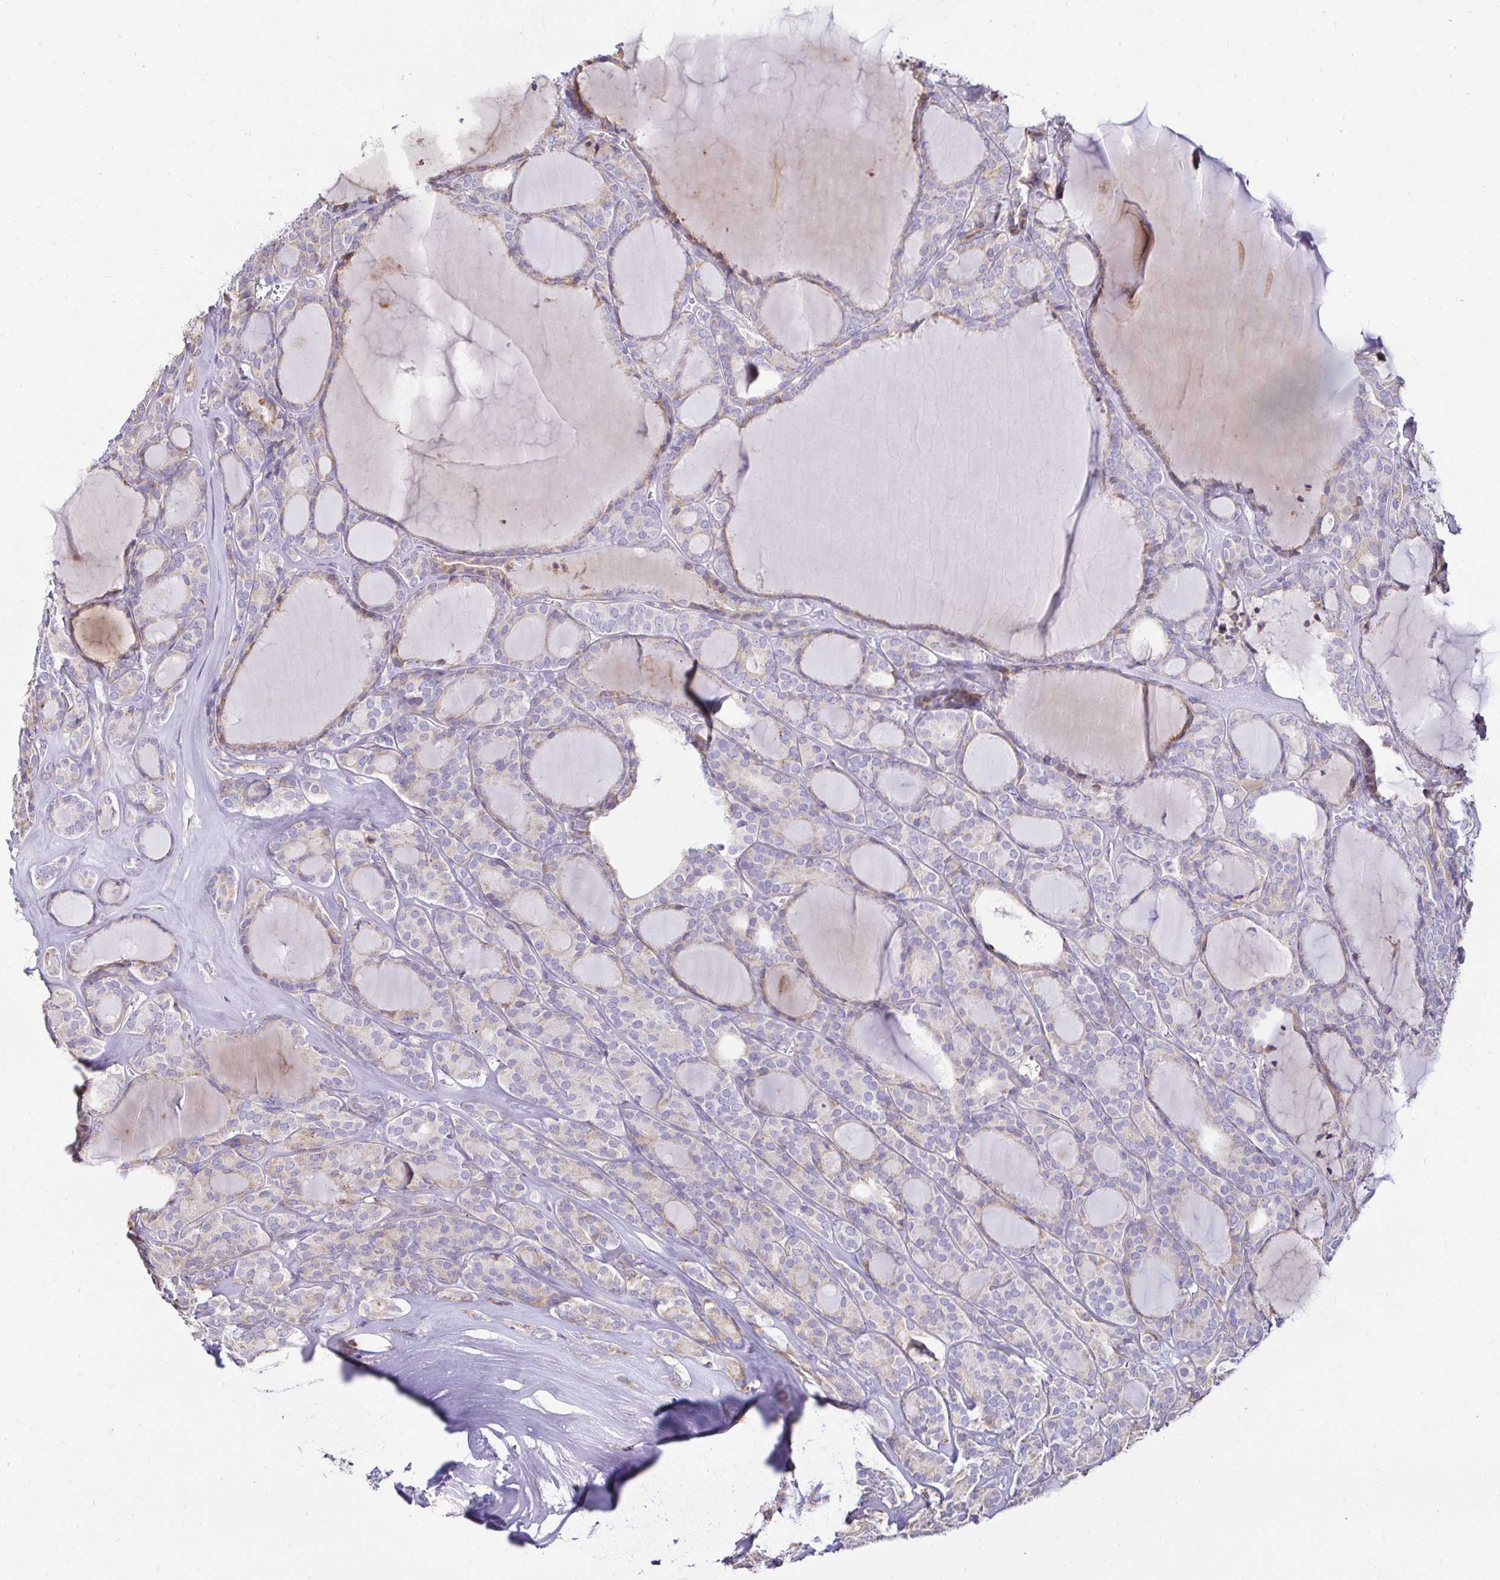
{"staining": {"intensity": "weak", "quantity": "<25%", "location": "cytoplasmic/membranous"}, "tissue": "thyroid cancer", "cell_type": "Tumor cells", "image_type": "cancer", "snomed": [{"axis": "morphology", "description": "Follicular adenoma carcinoma, NOS"}, {"axis": "topography", "description": "Thyroid gland"}], "caption": "Immunohistochemistry photomicrograph of neoplastic tissue: thyroid follicular adenoma carcinoma stained with DAB (3,3'-diaminobenzidine) shows no significant protein positivity in tumor cells.", "gene": "GALNS", "patient": {"sex": "male", "age": 74}}